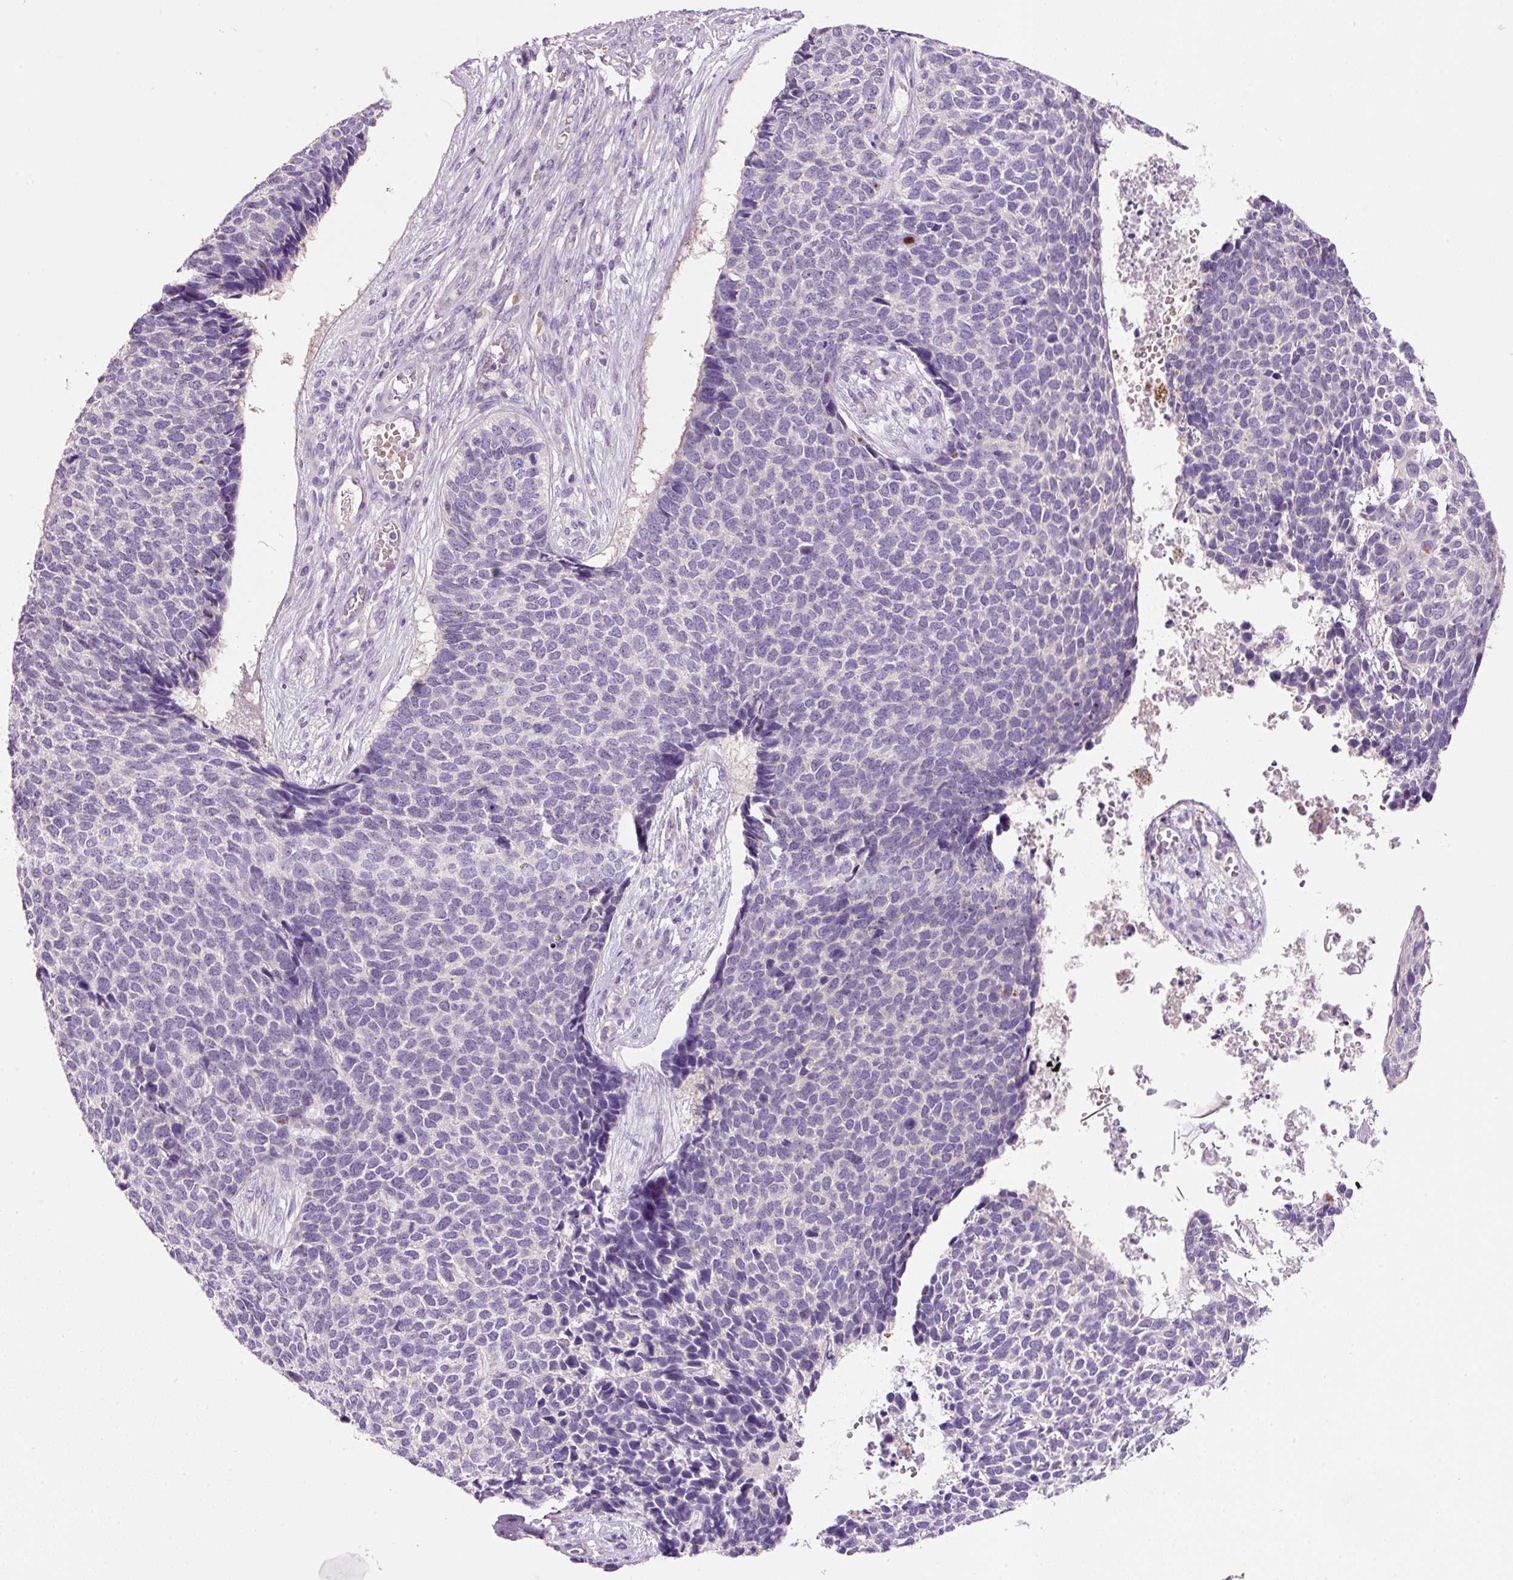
{"staining": {"intensity": "negative", "quantity": "none", "location": "none"}, "tissue": "skin cancer", "cell_type": "Tumor cells", "image_type": "cancer", "snomed": [{"axis": "morphology", "description": "Basal cell carcinoma"}, {"axis": "topography", "description": "Skin"}], "caption": "This histopathology image is of skin cancer stained with immunohistochemistry (IHC) to label a protein in brown with the nuclei are counter-stained blue. There is no positivity in tumor cells.", "gene": "TENT5C", "patient": {"sex": "female", "age": 84}}